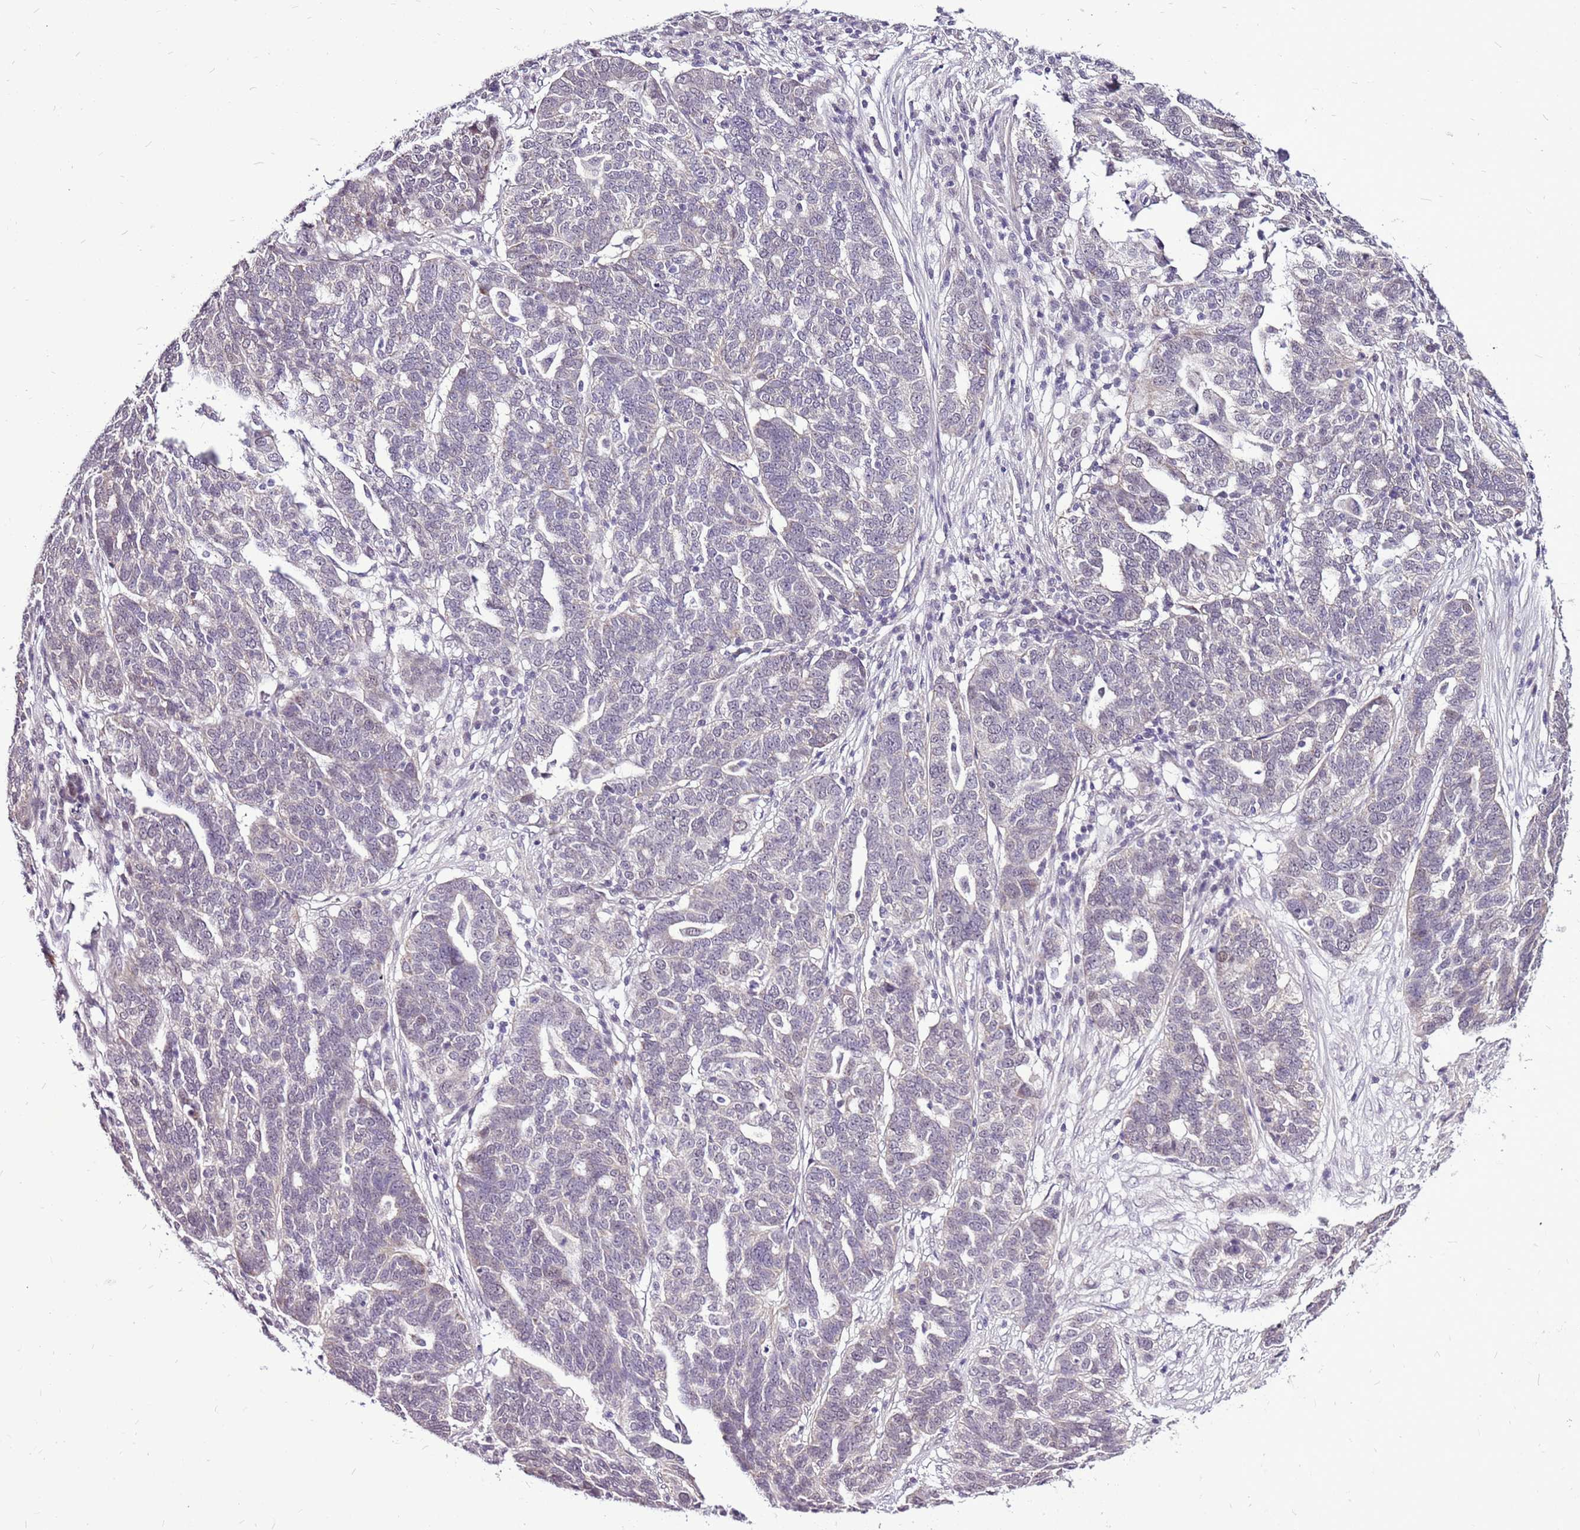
{"staining": {"intensity": "negative", "quantity": "none", "location": "none"}, "tissue": "ovarian cancer", "cell_type": "Tumor cells", "image_type": "cancer", "snomed": [{"axis": "morphology", "description": "Cystadenocarcinoma, serous, NOS"}, {"axis": "topography", "description": "Ovary"}], "caption": "Protein analysis of serous cystadenocarcinoma (ovarian) reveals no significant staining in tumor cells.", "gene": "CCDC166", "patient": {"sex": "female", "age": 59}}